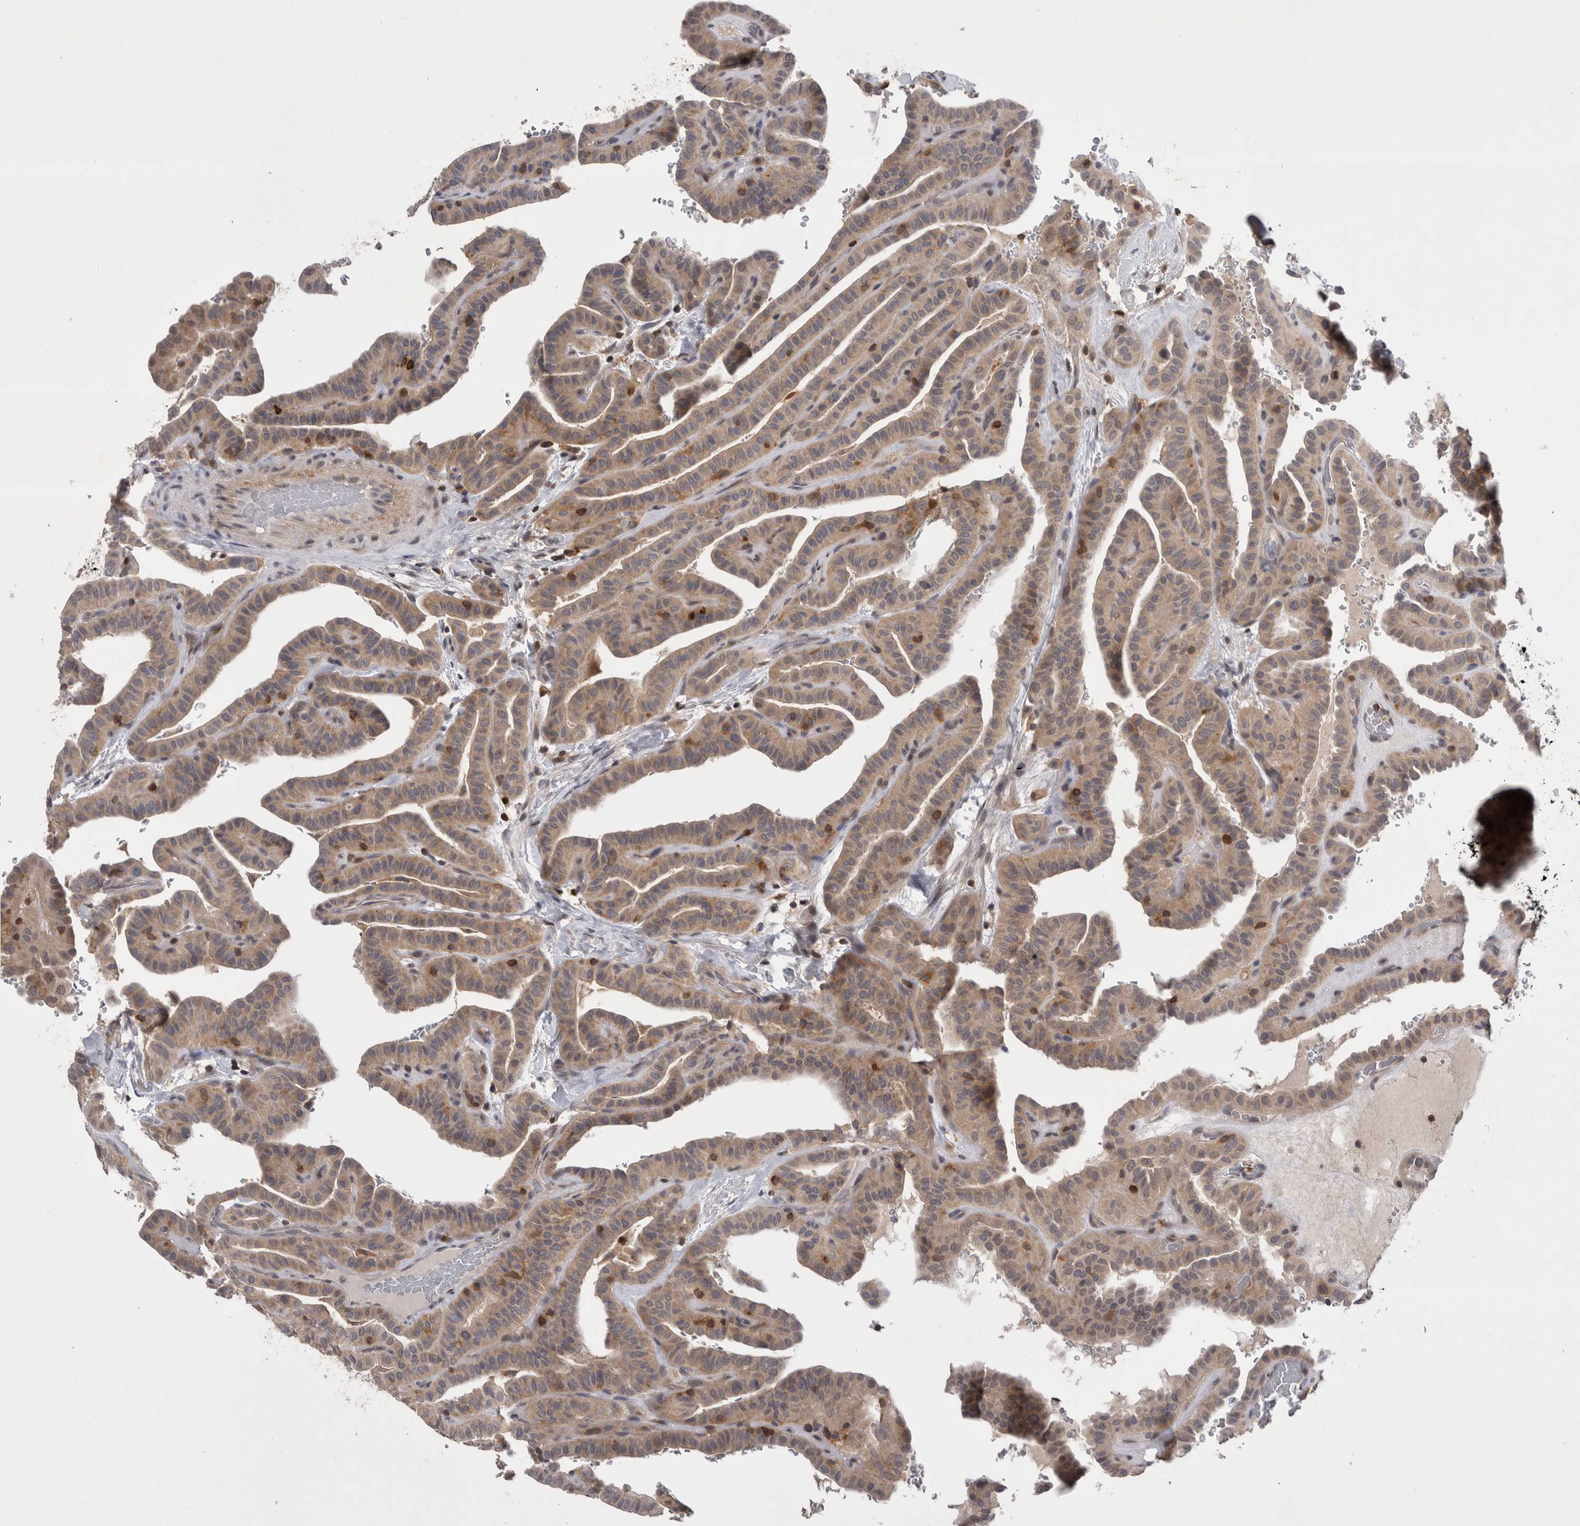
{"staining": {"intensity": "moderate", "quantity": ">75%", "location": "cytoplasmic/membranous"}, "tissue": "thyroid cancer", "cell_type": "Tumor cells", "image_type": "cancer", "snomed": [{"axis": "morphology", "description": "Papillary adenocarcinoma, NOS"}, {"axis": "topography", "description": "Thyroid gland"}], "caption": "Immunohistochemistry (IHC) photomicrograph of neoplastic tissue: papillary adenocarcinoma (thyroid) stained using immunohistochemistry (IHC) reveals medium levels of moderate protein expression localized specifically in the cytoplasmic/membranous of tumor cells, appearing as a cytoplasmic/membranous brown color.", "gene": "NFATC2", "patient": {"sex": "male", "age": 77}}